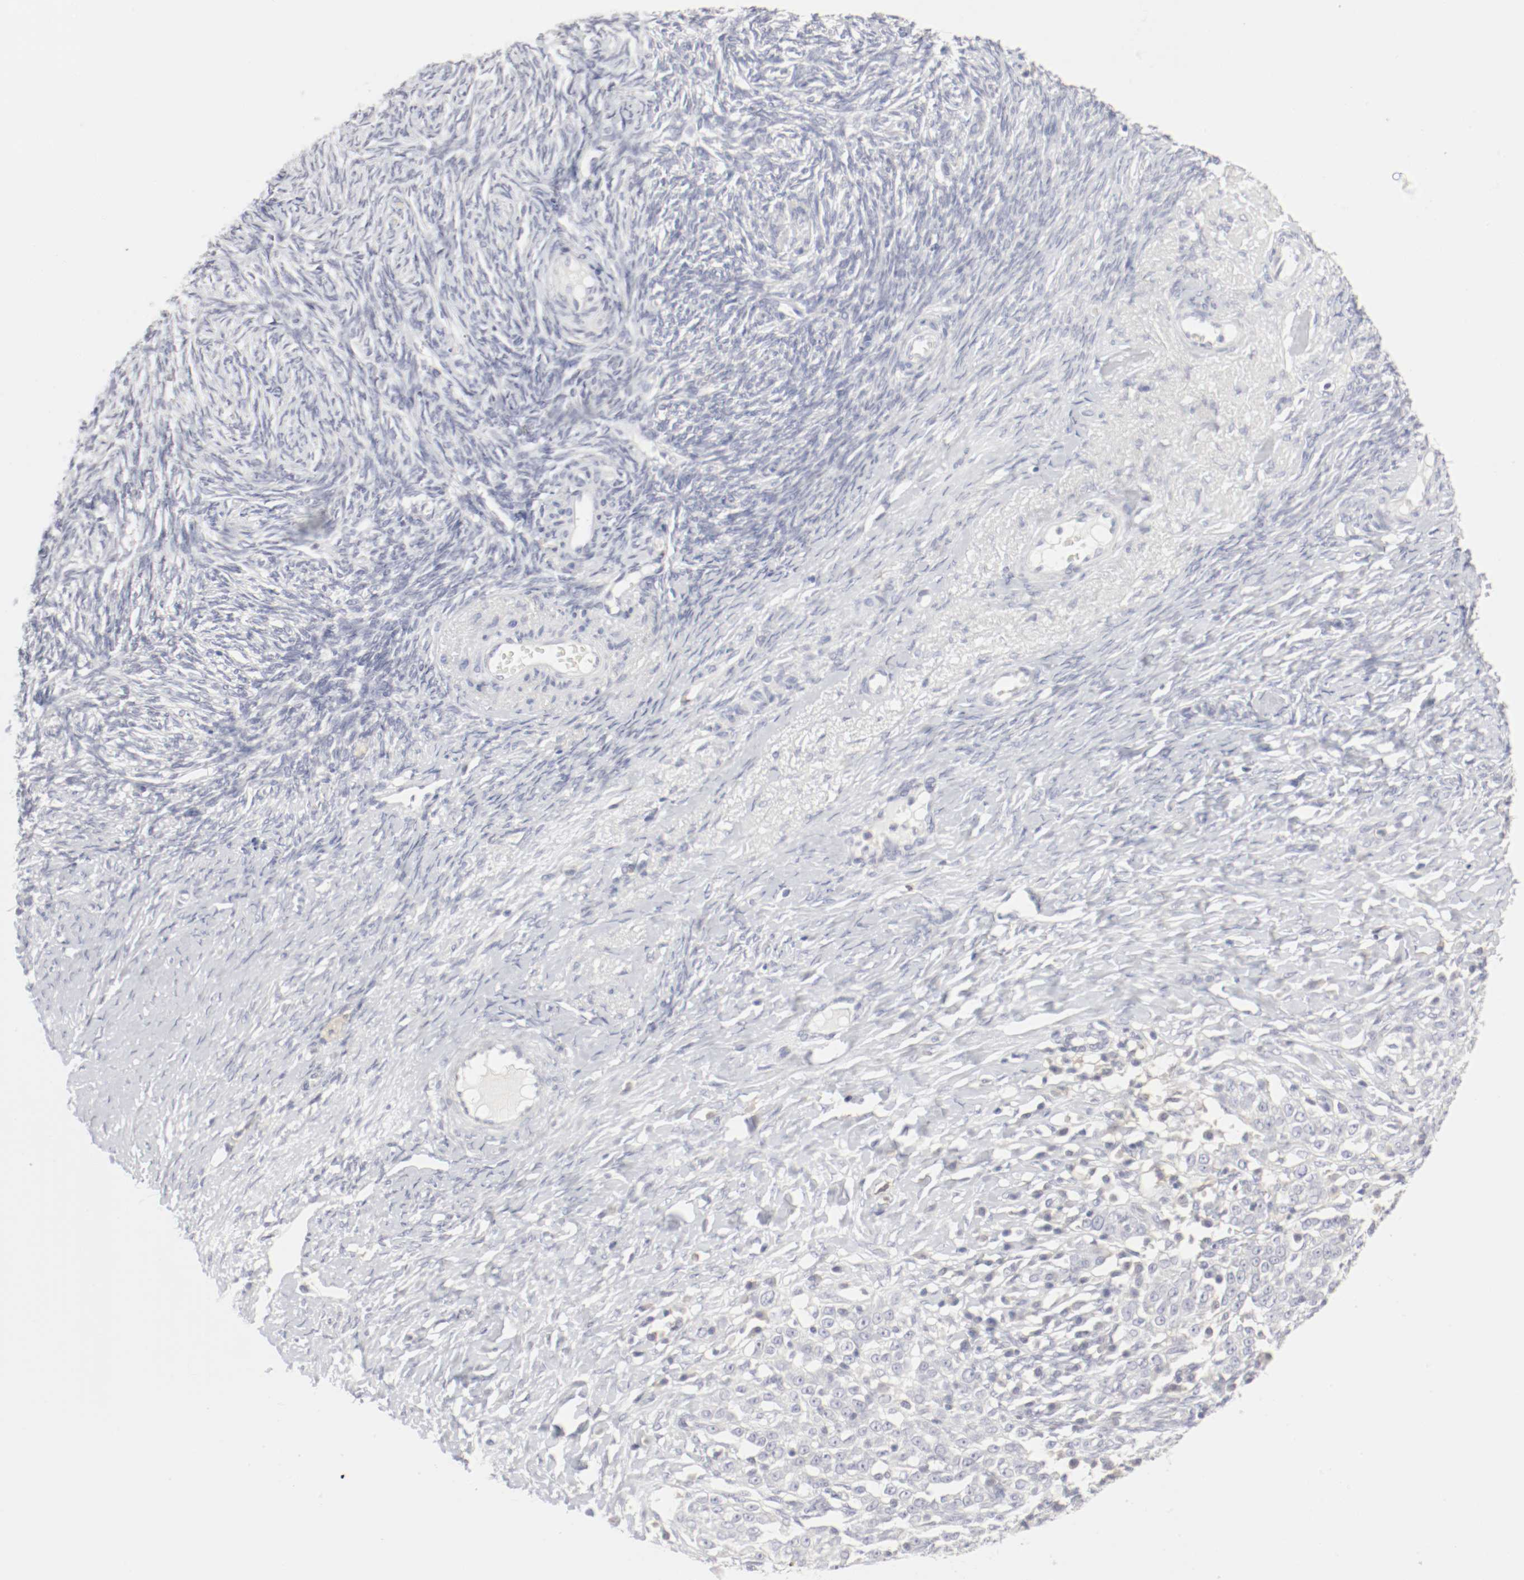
{"staining": {"intensity": "negative", "quantity": "none", "location": "none"}, "tissue": "ovarian cancer", "cell_type": "Tumor cells", "image_type": "cancer", "snomed": [{"axis": "morphology", "description": "Normal tissue, NOS"}, {"axis": "morphology", "description": "Cystadenocarcinoma, serous, NOS"}, {"axis": "topography", "description": "Ovary"}], "caption": "A histopathology image of human ovarian serous cystadenocarcinoma is negative for staining in tumor cells. (DAB immunohistochemistry (IHC) with hematoxylin counter stain).", "gene": "ITGAX", "patient": {"sex": "female", "age": 62}}